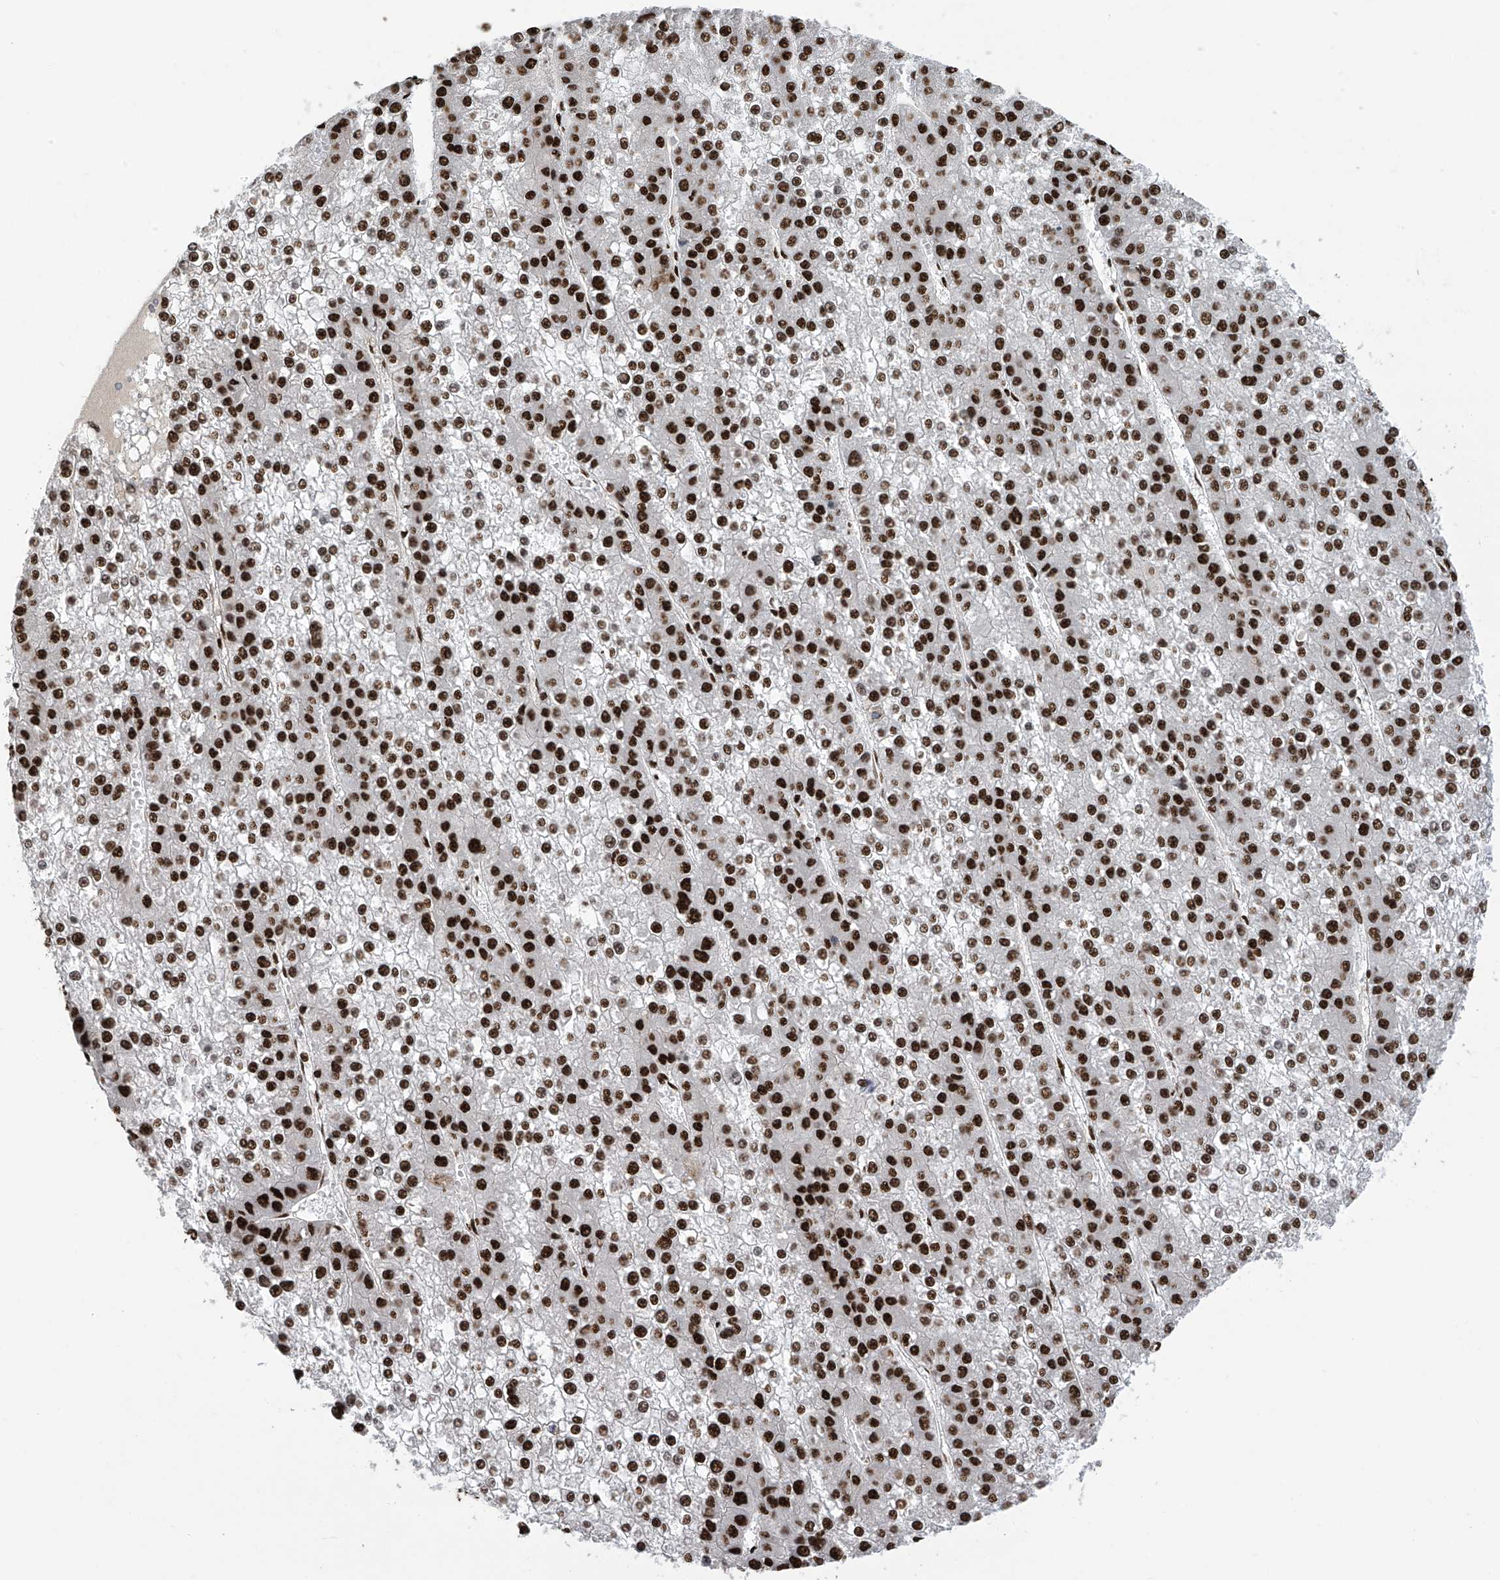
{"staining": {"intensity": "strong", "quantity": ">75%", "location": "nuclear"}, "tissue": "liver cancer", "cell_type": "Tumor cells", "image_type": "cancer", "snomed": [{"axis": "morphology", "description": "Carcinoma, Hepatocellular, NOS"}, {"axis": "topography", "description": "Liver"}], "caption": "A histopathology image showing strong nuclear positivity in about >75% of tumor cells in liver cancer (hepatocellular carcinoma), as visualized by brown immunohistochemical staining.", "gene": "APLF", "patient": {"sex": "female", "age": 73}}